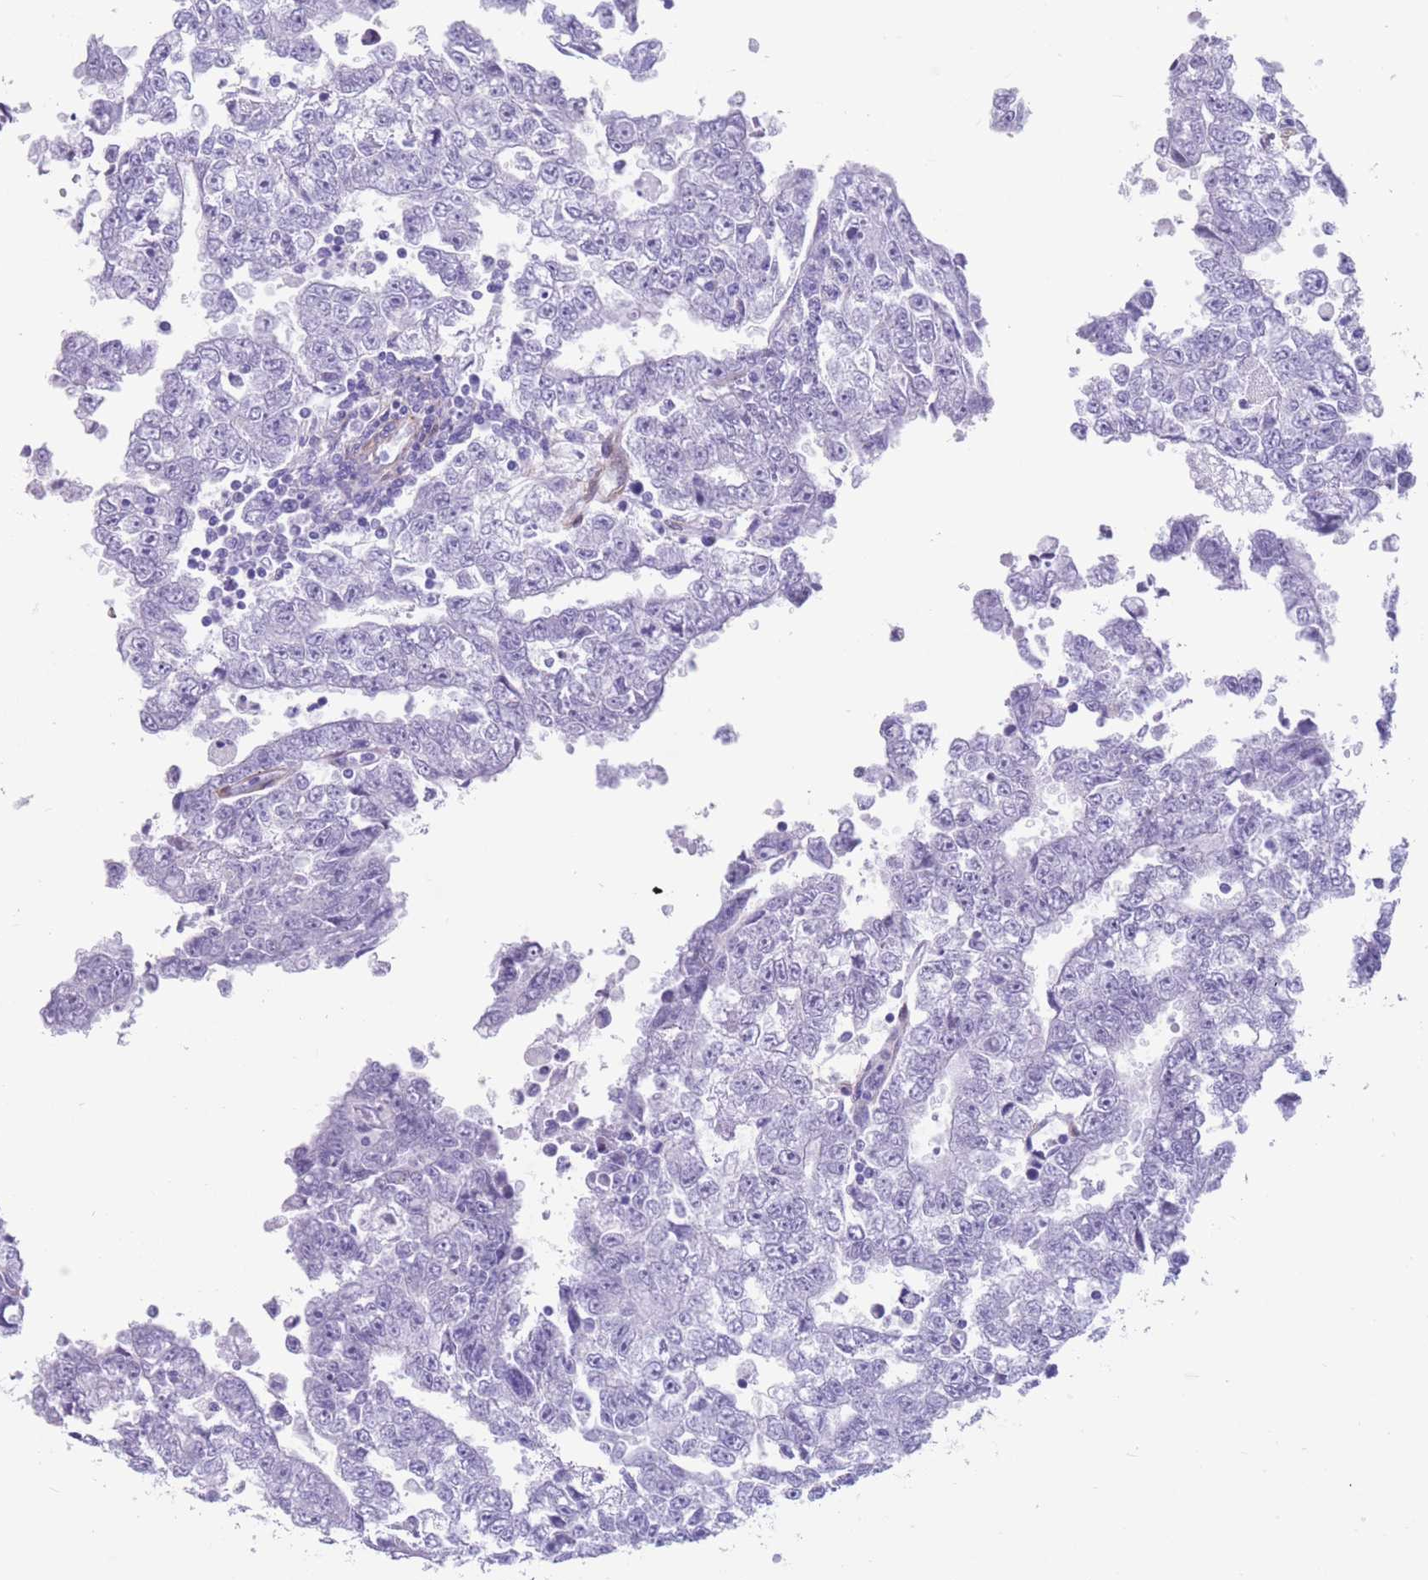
{"staining": {"intensity": "negative", "quantity": "none", "location": "none"}, "tissue": "testis cancer", "cell_type": "Tumor cells", "image_type": "cancer", "snomed": [{"axis": "morphology", "description": "Carcinoma, Embryonal, NOS"}, {"axis": "topography", "description": "Testis"}], "caption": "IHC image of human testis cancer (embryonal carcinoma) stained for a protein (brown), which exhibits no expression in tumor cells.", "gene": "DPYD", "patient": {"sex": "male", "age": 25}}